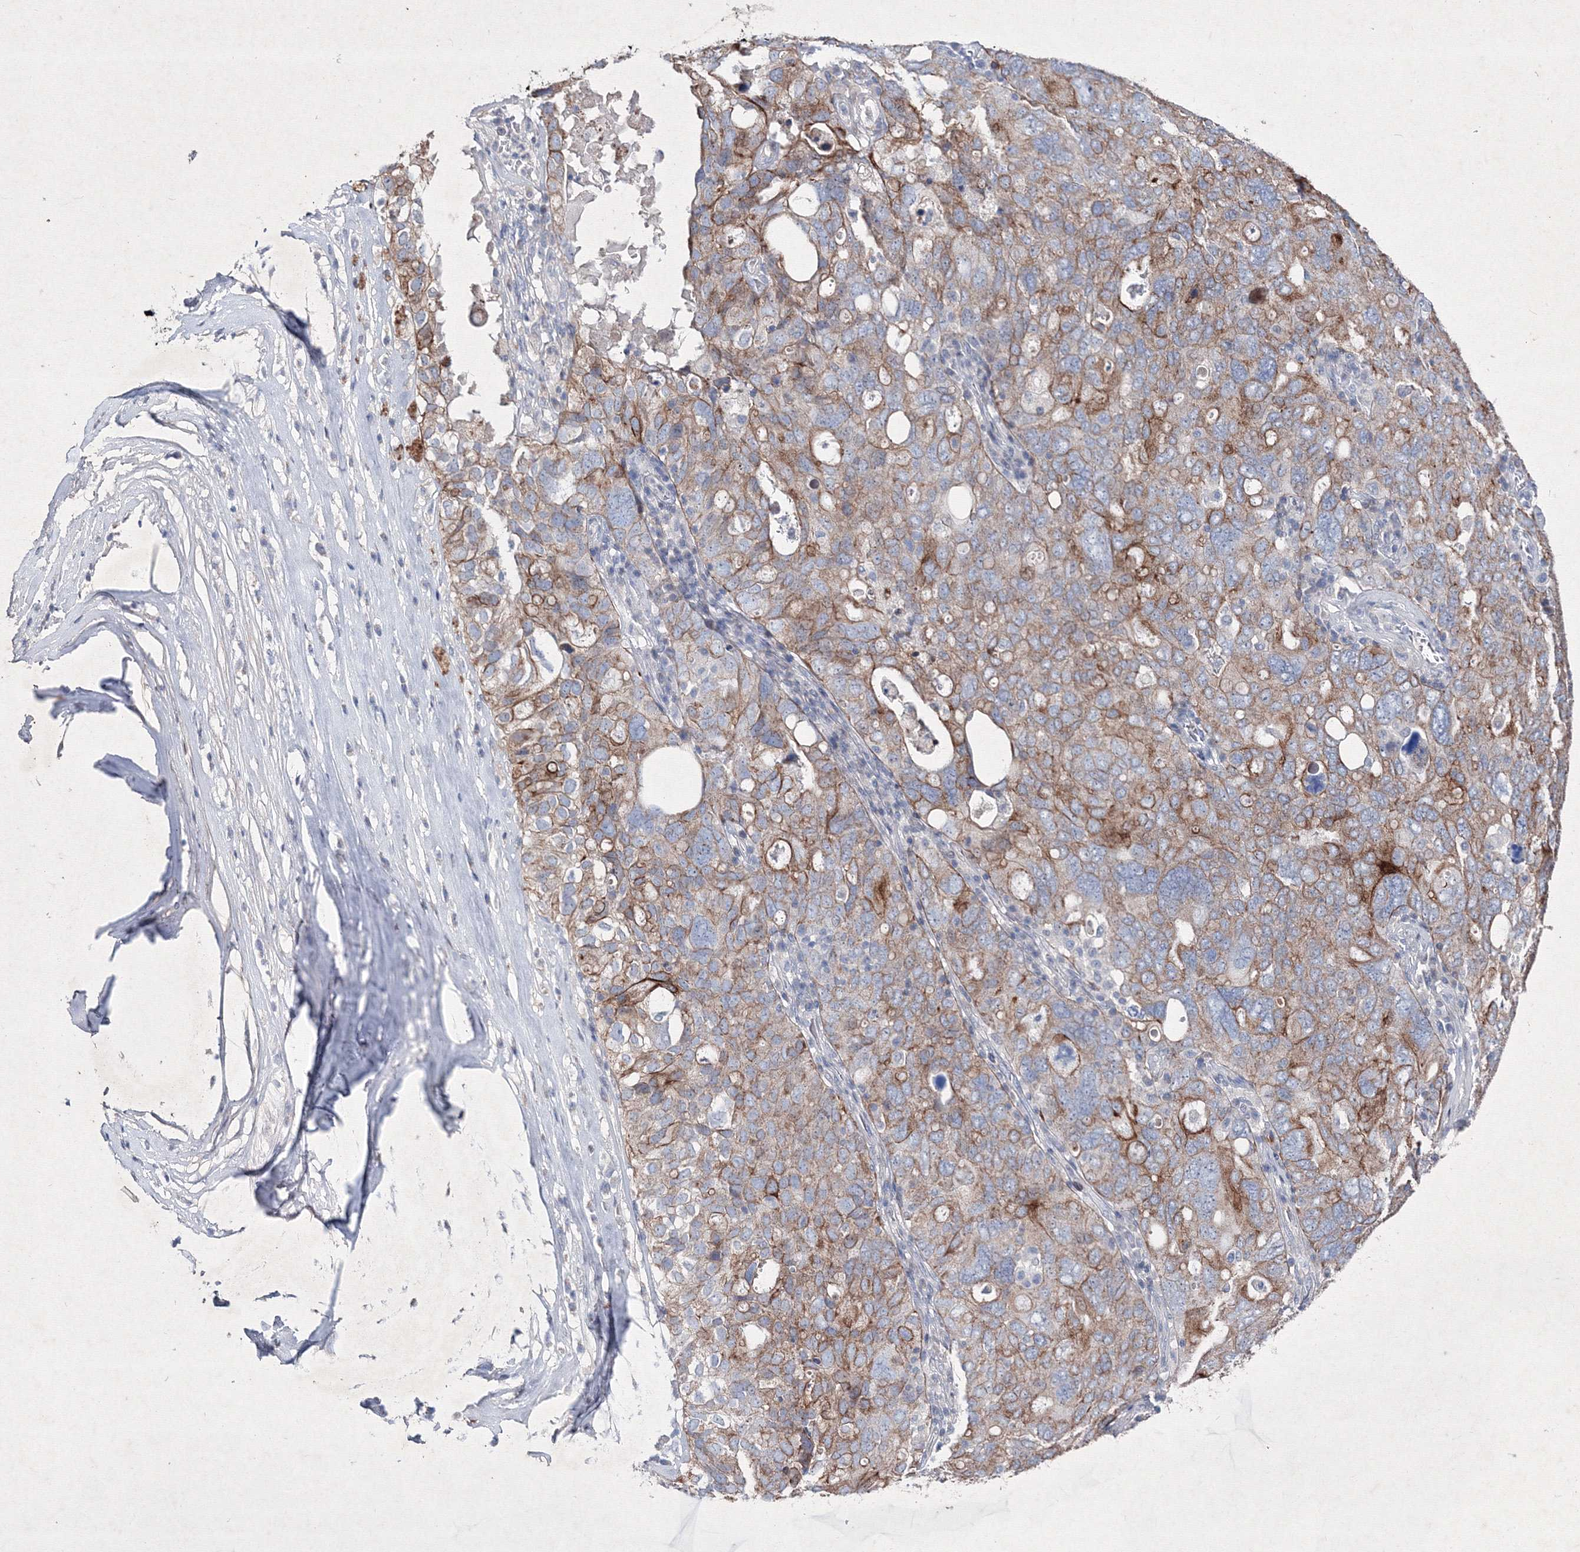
{"staining": {"intensity": "moderate", "quantity": ">75%", "location": "cytoplasmic/membranous"}, "tissue": "ovarian cancer", "cell_type": "Tumor cells", "image_type": "cancer", "snomed": [{"axis": "morphology", "description": "Carcinoma, endometroid"}, {"axis": "topography", "description": "Ovary"}], "caption": "The histopathology image demonstrates immunohistochemical staining of ovarian endometroid carcinoma. There is moderate cytoplasmic/membranous staining is seen in approximately >75% of tumor cells.", "gene": "SMIM29", "patient": {"sex": "female", "age": 62}}